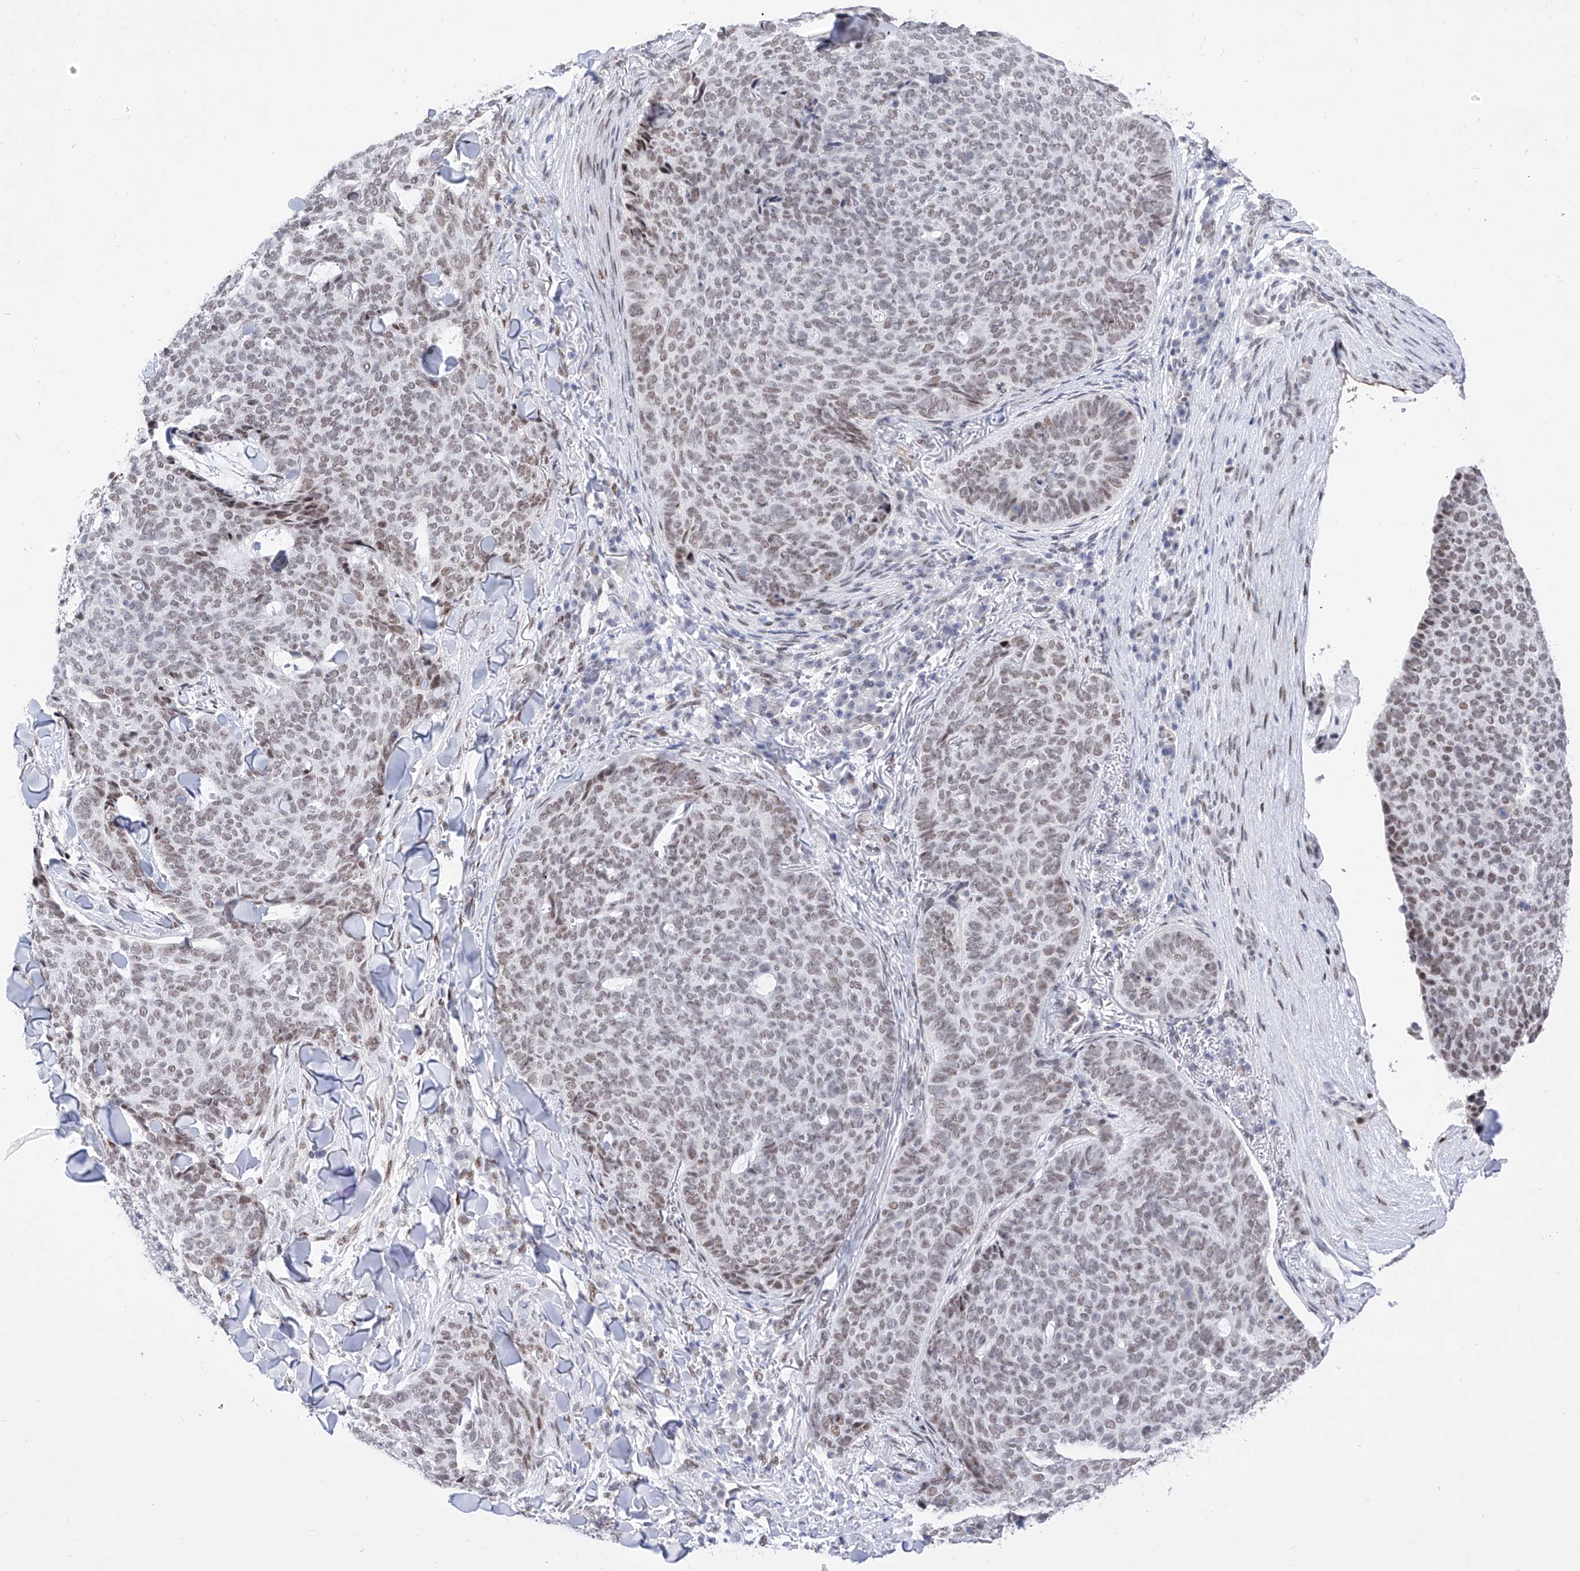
{"staining": {"intensity": "weak", "quantity": ">75%", "location": "nuclear"}, "tissue": "skin cancer", "cell_type": "Tumor cells", "image_type": "cancer", "snomed": [{"axis": "morphology", "description": "Normal tissue, NOS"}, {"axis": "morphology", "description": "Basal cell carcinoma"}, {"axis": "topography", "description": "Skin"}], "caption": "This is a micrograph of immunohistochemistry staining of skin basal cell carcinoma, which shows weak staining in the nuclear of tumor cells.", "gene": "ATN1", "patient": {"sex": "male", "age": 50}}